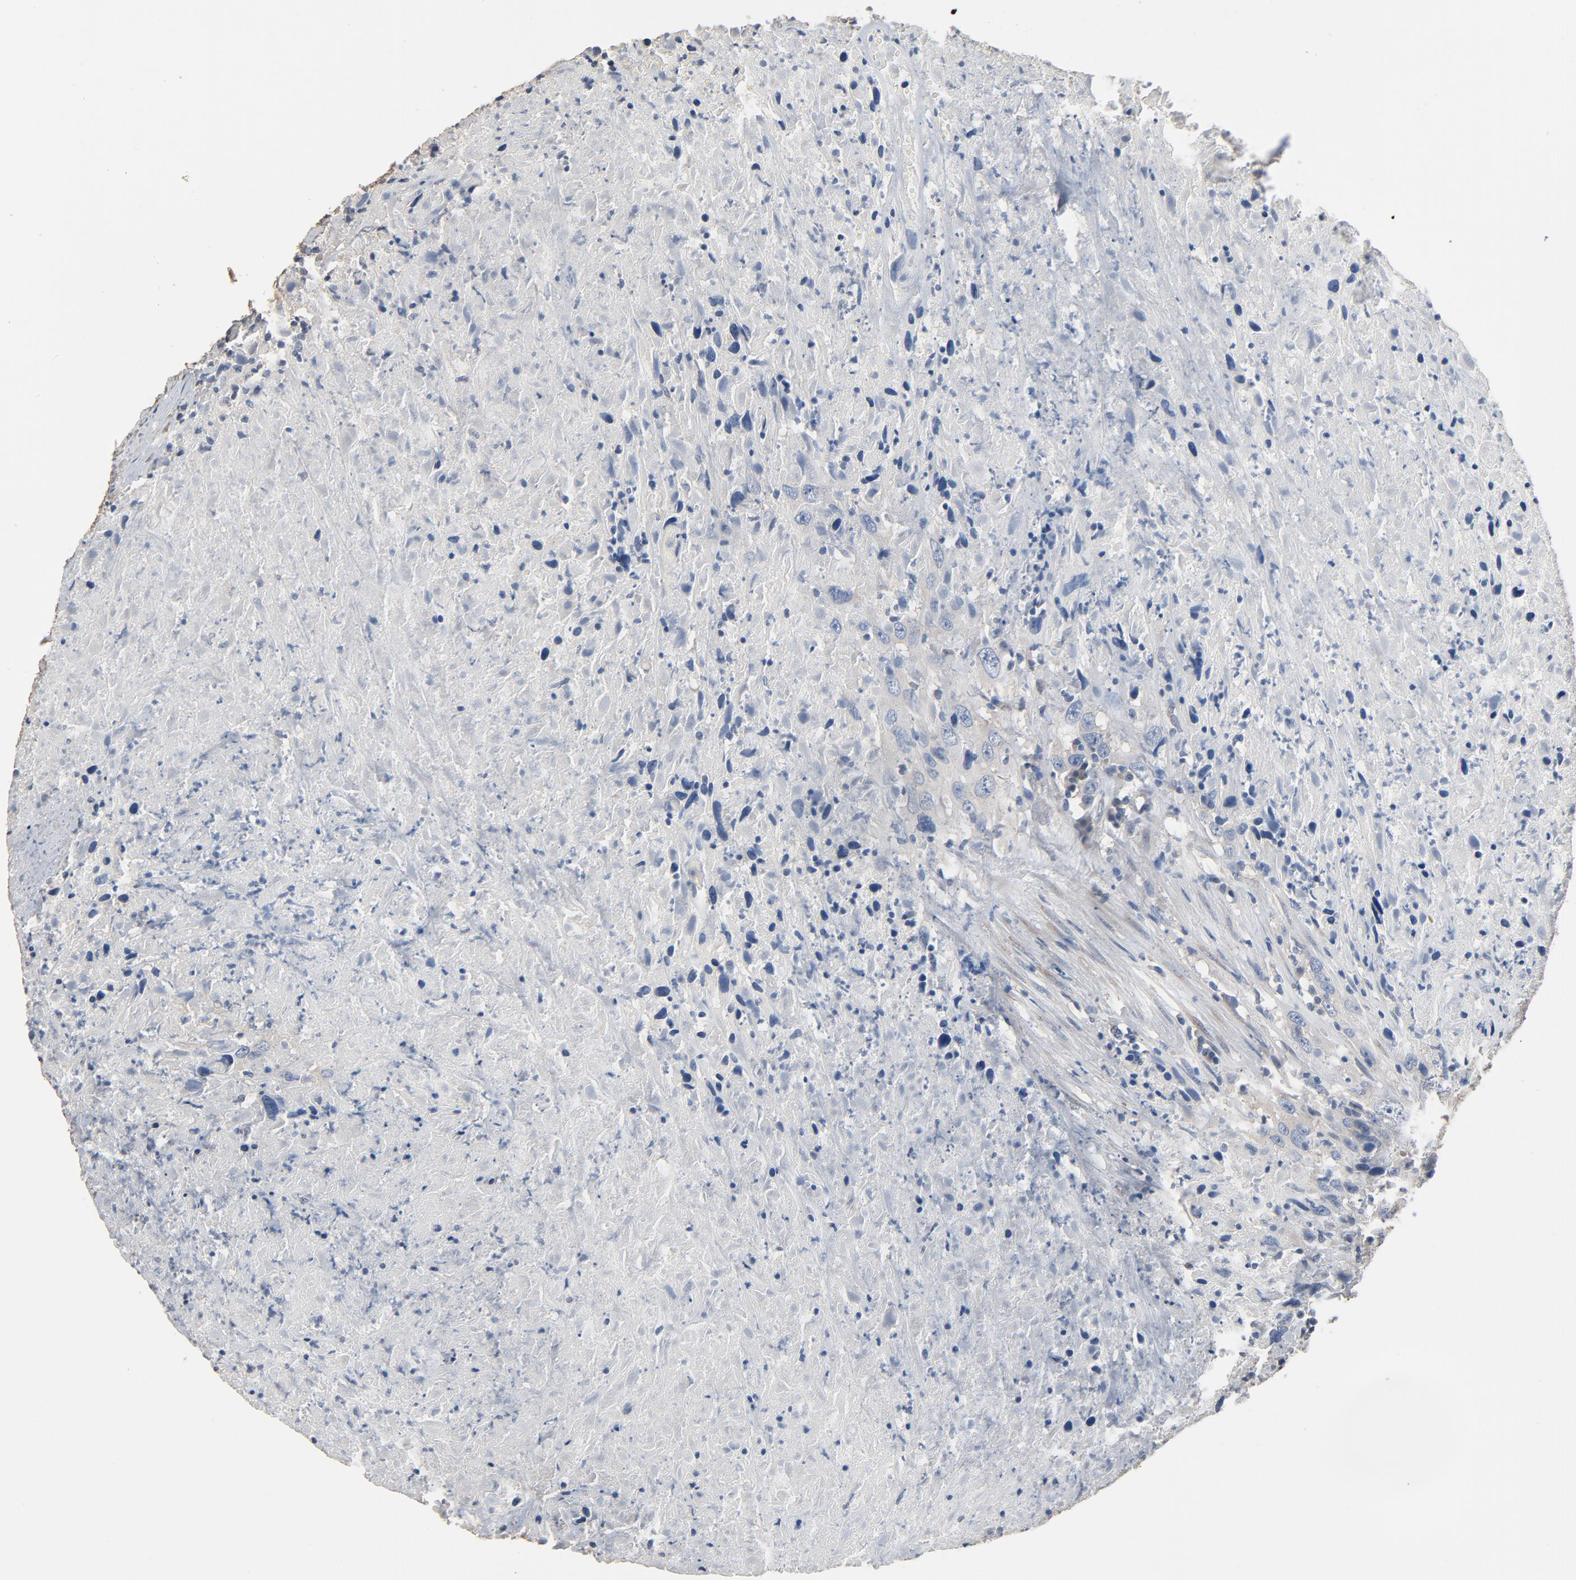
{"staining": {"intensity": "negative", "quantity": "none", "location": "none"}, "tissue": "urothelial cancer", "cell_type": "Tumor cells", "image_type": "cancer", "snomed": [{"axis": "morphology", "description": "Urothelial carcinoma, High grade"}, {"axis": "topography", "description": "Urinary bladder"}], "caption": "Urothelial carcinoma (high-grade) was stained to show a protein in brown. There is no significant expression in tumor cells. The staining is performed using DAB brown chromogen with nuclei counter-stained in using hematoxylin.", "gene": "SOX6", "patient": {"sex": "male", "age": 61}}